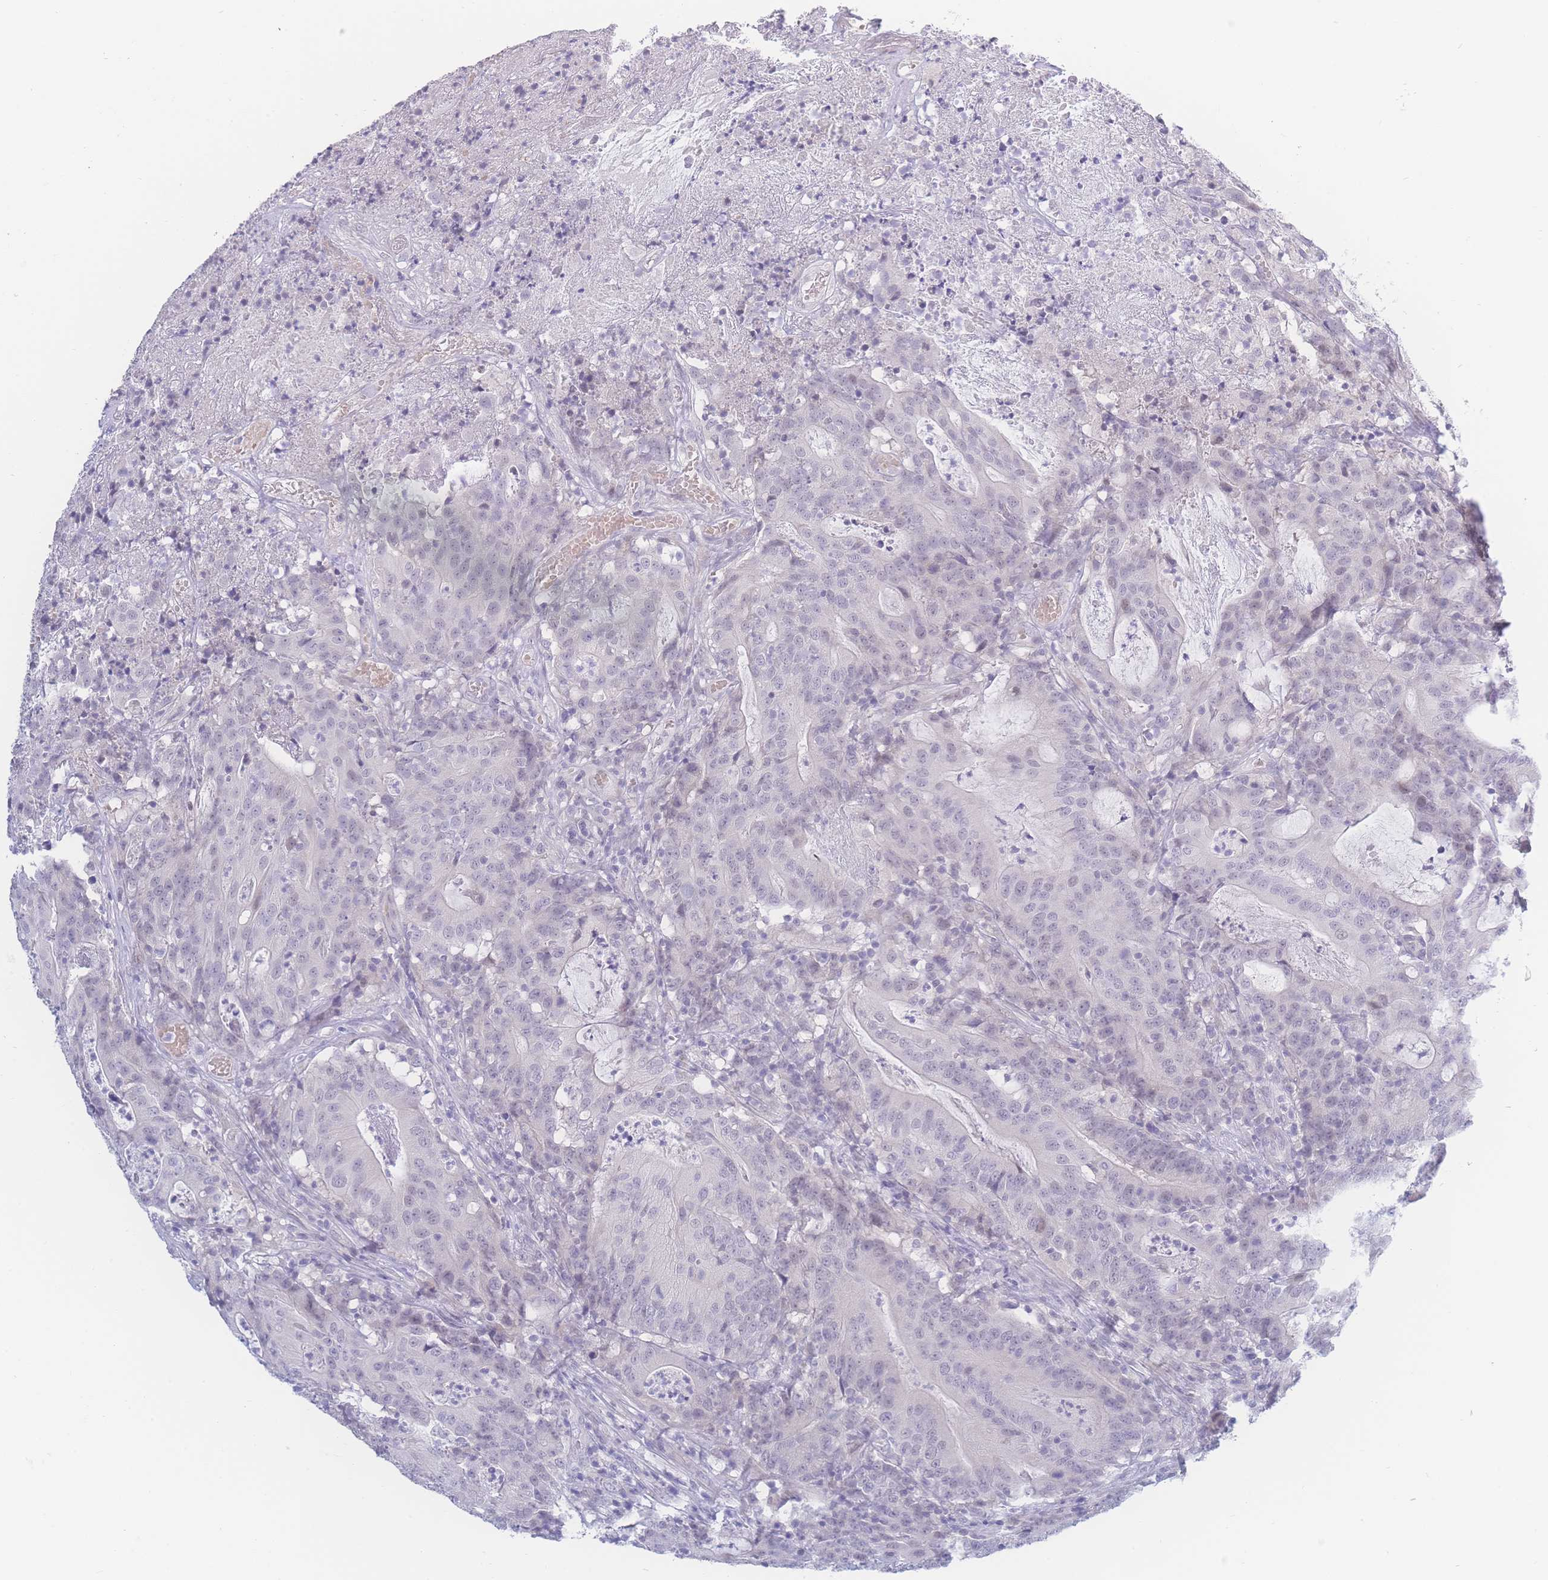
{"staining": {"intensity": "negative", "quantity": "none", "location": "none"}, "tissue": "colorectal cancer", "cell_type": "Tumor cells", "image_type": "cancer", "snomed": [{"axis": "morphology", "description": "Adenocarcinoma, NOS"}, {"axis": "topography", "description": "Colon"}], "caption": "This is a photomicrograph of immunohistochemistry staining of colorectal cancer (adenocarcinoma), which shows no expression in tumor cells.", "gene": "PRSS22", "patient": {"sex": "male", "age": 83}}